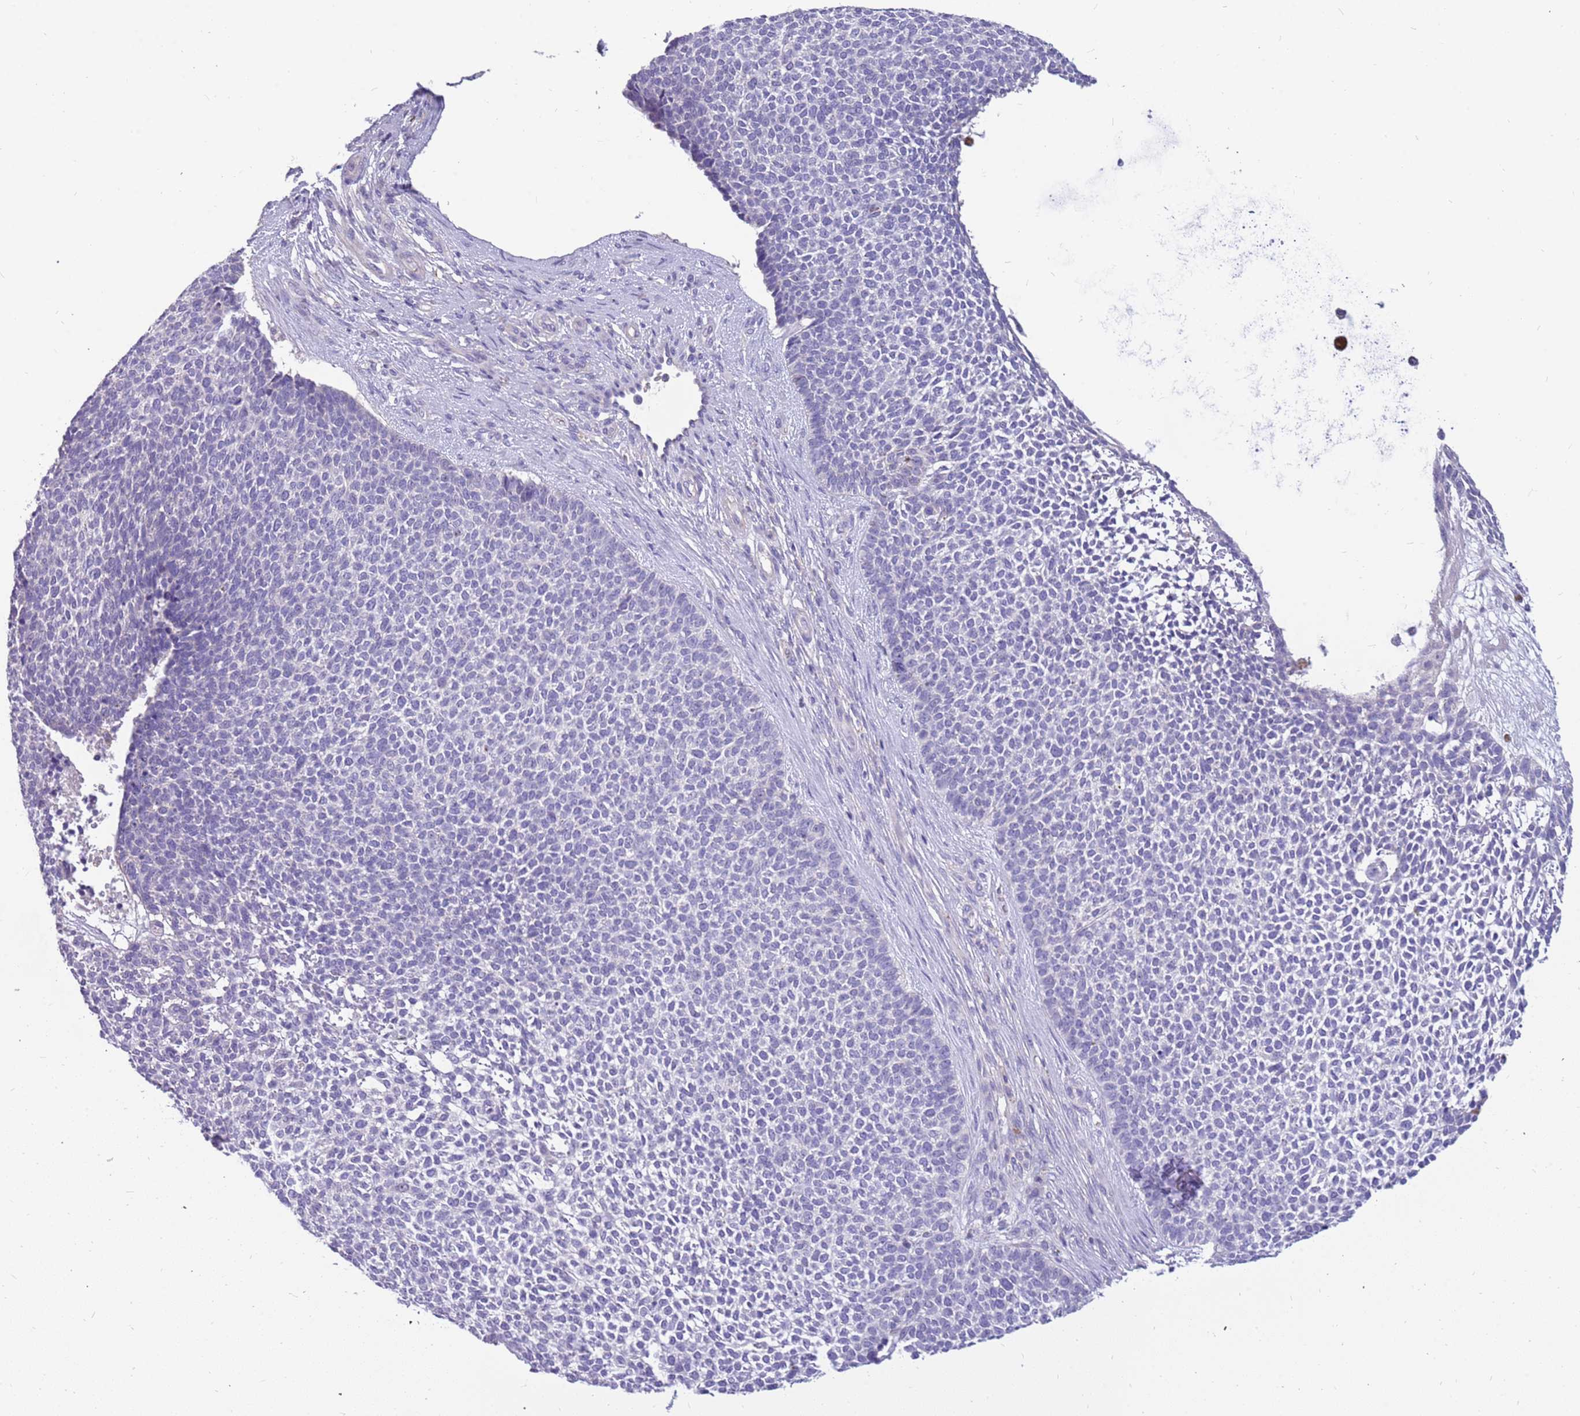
{"staining": {"intensity": "negative", "quantity": "none", "location": "none"}, "tissue": "skin cancer", "cell_type": "Tumor cells", "image_type": "cancer", "snomed": [{"axis": "morphology", "description": "Basal cell carcinoma"}, {"axis": "topography", "description": "Skin"}], "caption": "Protein analysis of basal cell carcinoma (skin) displays no significant staining in tumor cells.", "gene": "RHCG", "patient": {"sex": "female", "age": 84}}